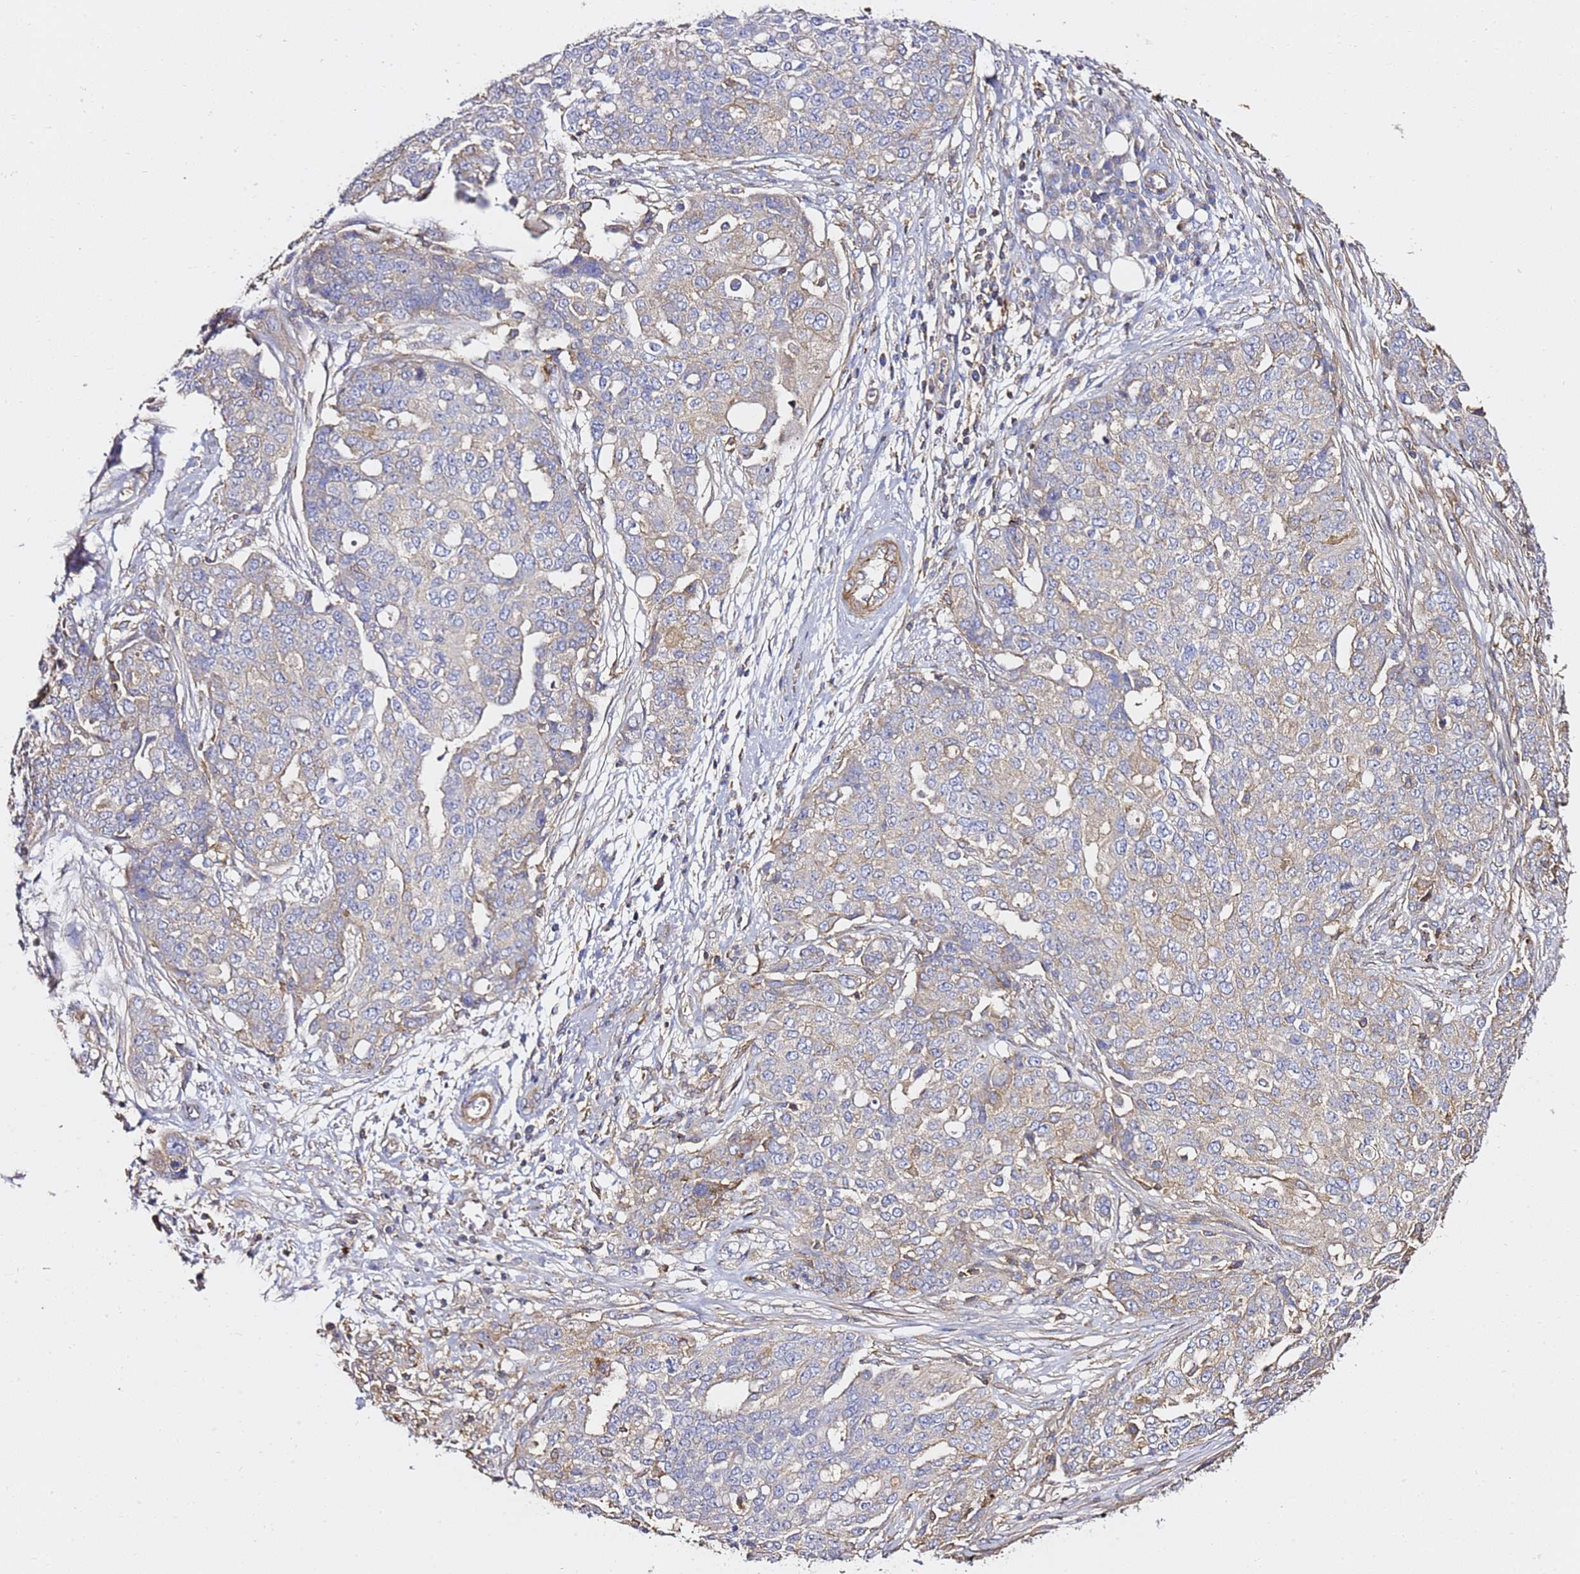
{"staining": {"intensity": "weak", "quantity": "25%-75%", "location": "cytoplasmic/membranous"}, "tissue": "ovarian cancer", "cell_type": "Tumor cells", "image_type": "cancer", "snomed": [{"axis": "morphology", "description": "Cystadenocarcinoma, serous, NOS"}, {"axis": "topography", "description": "Soft tissue"}, {"axis": "topography", "description": "Ovary"}], "caption": "The immunohistochemical stain shows weak cytoplasmic/membranous expression in tumor cells of ovarian cancer tissue.", "gene": "ZFP36L2", "patient": {"sex": "female", "age": 57}}